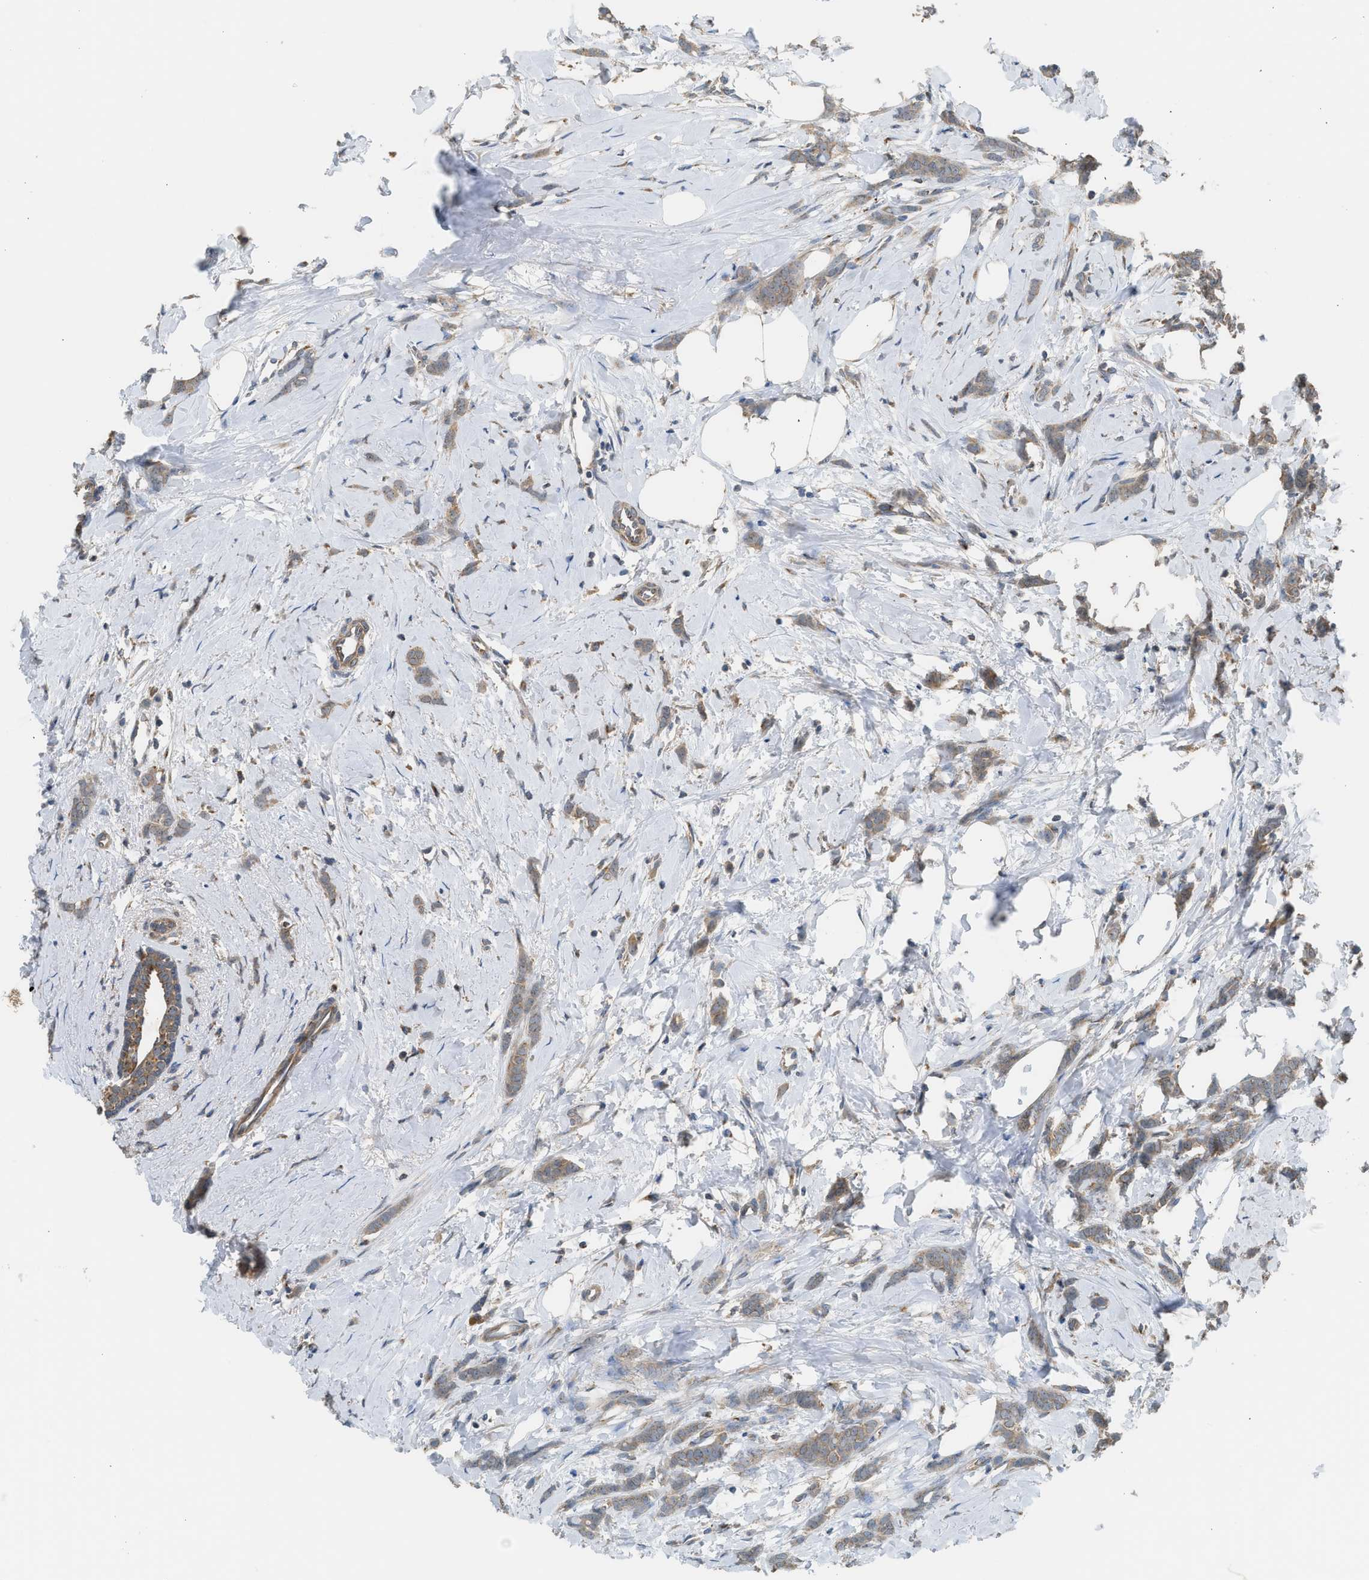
{"staining": {"intensity": "weak", "quantity": ">75%", "location": "cytoplasmic/membranous"}, "tissue": "breast cancer", "cell_type": "Tumor cells", "image_type": "cancer", "snomed": [{"axis": "morphology", "description": "Lobular carcinoma, in situ"}, {"axis": "morphology", "description": "Lobular carcinoma"}, {"axis": "topography", "description": "Breast"}], "caption": "Brown immunohistochemical staining in lobular carcinoma in situ (breast) shows weak cytoplasmic/membranous staining in about >75% of tumor cells.", "gene": "STARD3", "patient": {"sex": "female", "age": 41}}